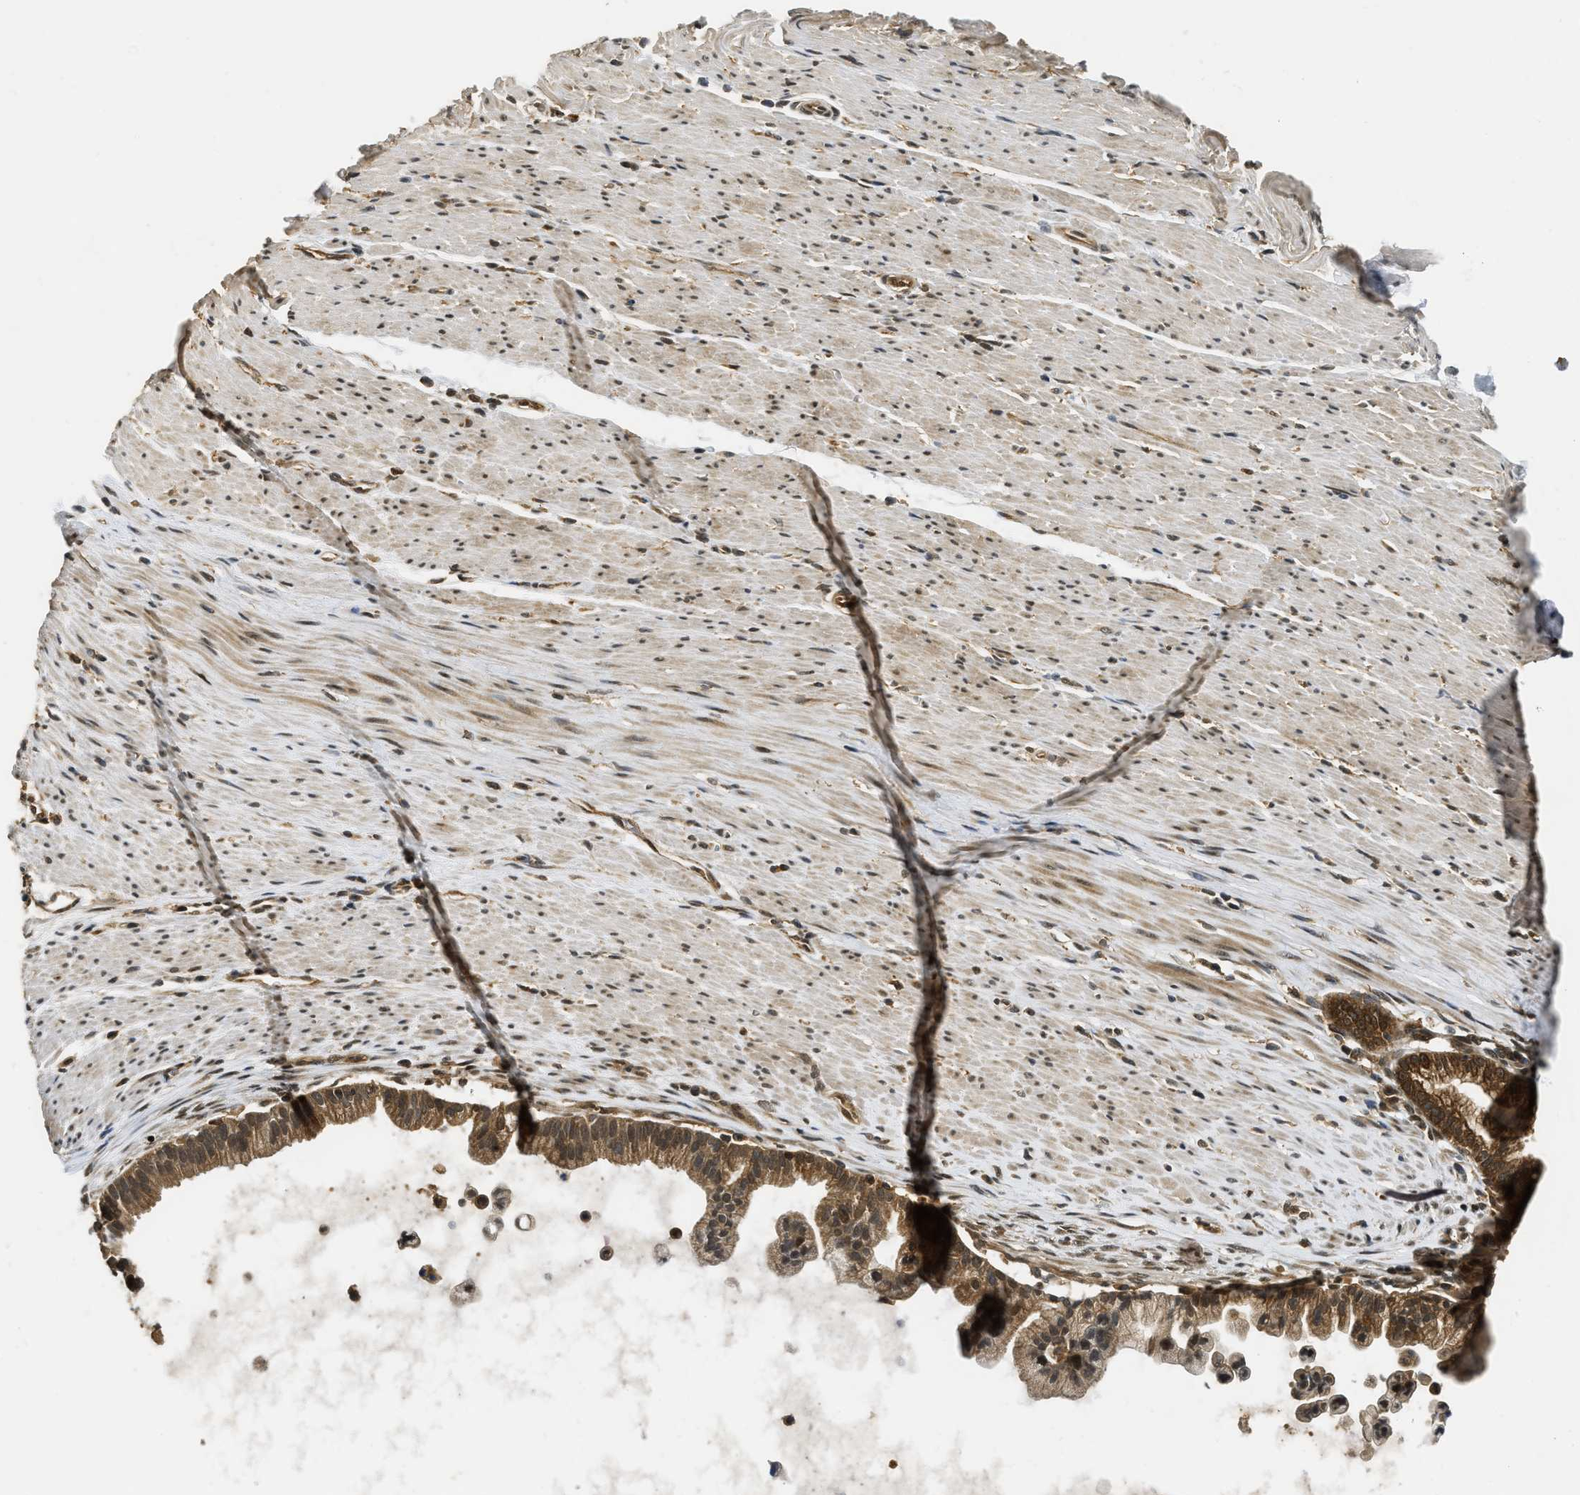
{"staining": {"intensity": "moderate", "quantity": ">75%", "location": "cytoplasmic/membranous"}, "tissue": "pancreatic cancer", "cell_type": "Tumor cells", "image_type": "cancer", "snomed": [{"axis": "morphology", "description": "Adenocarcinoma, NOS"}, {"axis": "topography", "description": "Pancreas"}], "caption": "Immunohistochemical staining of human pancreatic adenocarcinoma displays medium levels of moderate cytoplasmic/membranous protein positivity in approximately >75% of tumor cells.", "gene": "ADSL", "patient": {"sex": "male", "age": 69}}